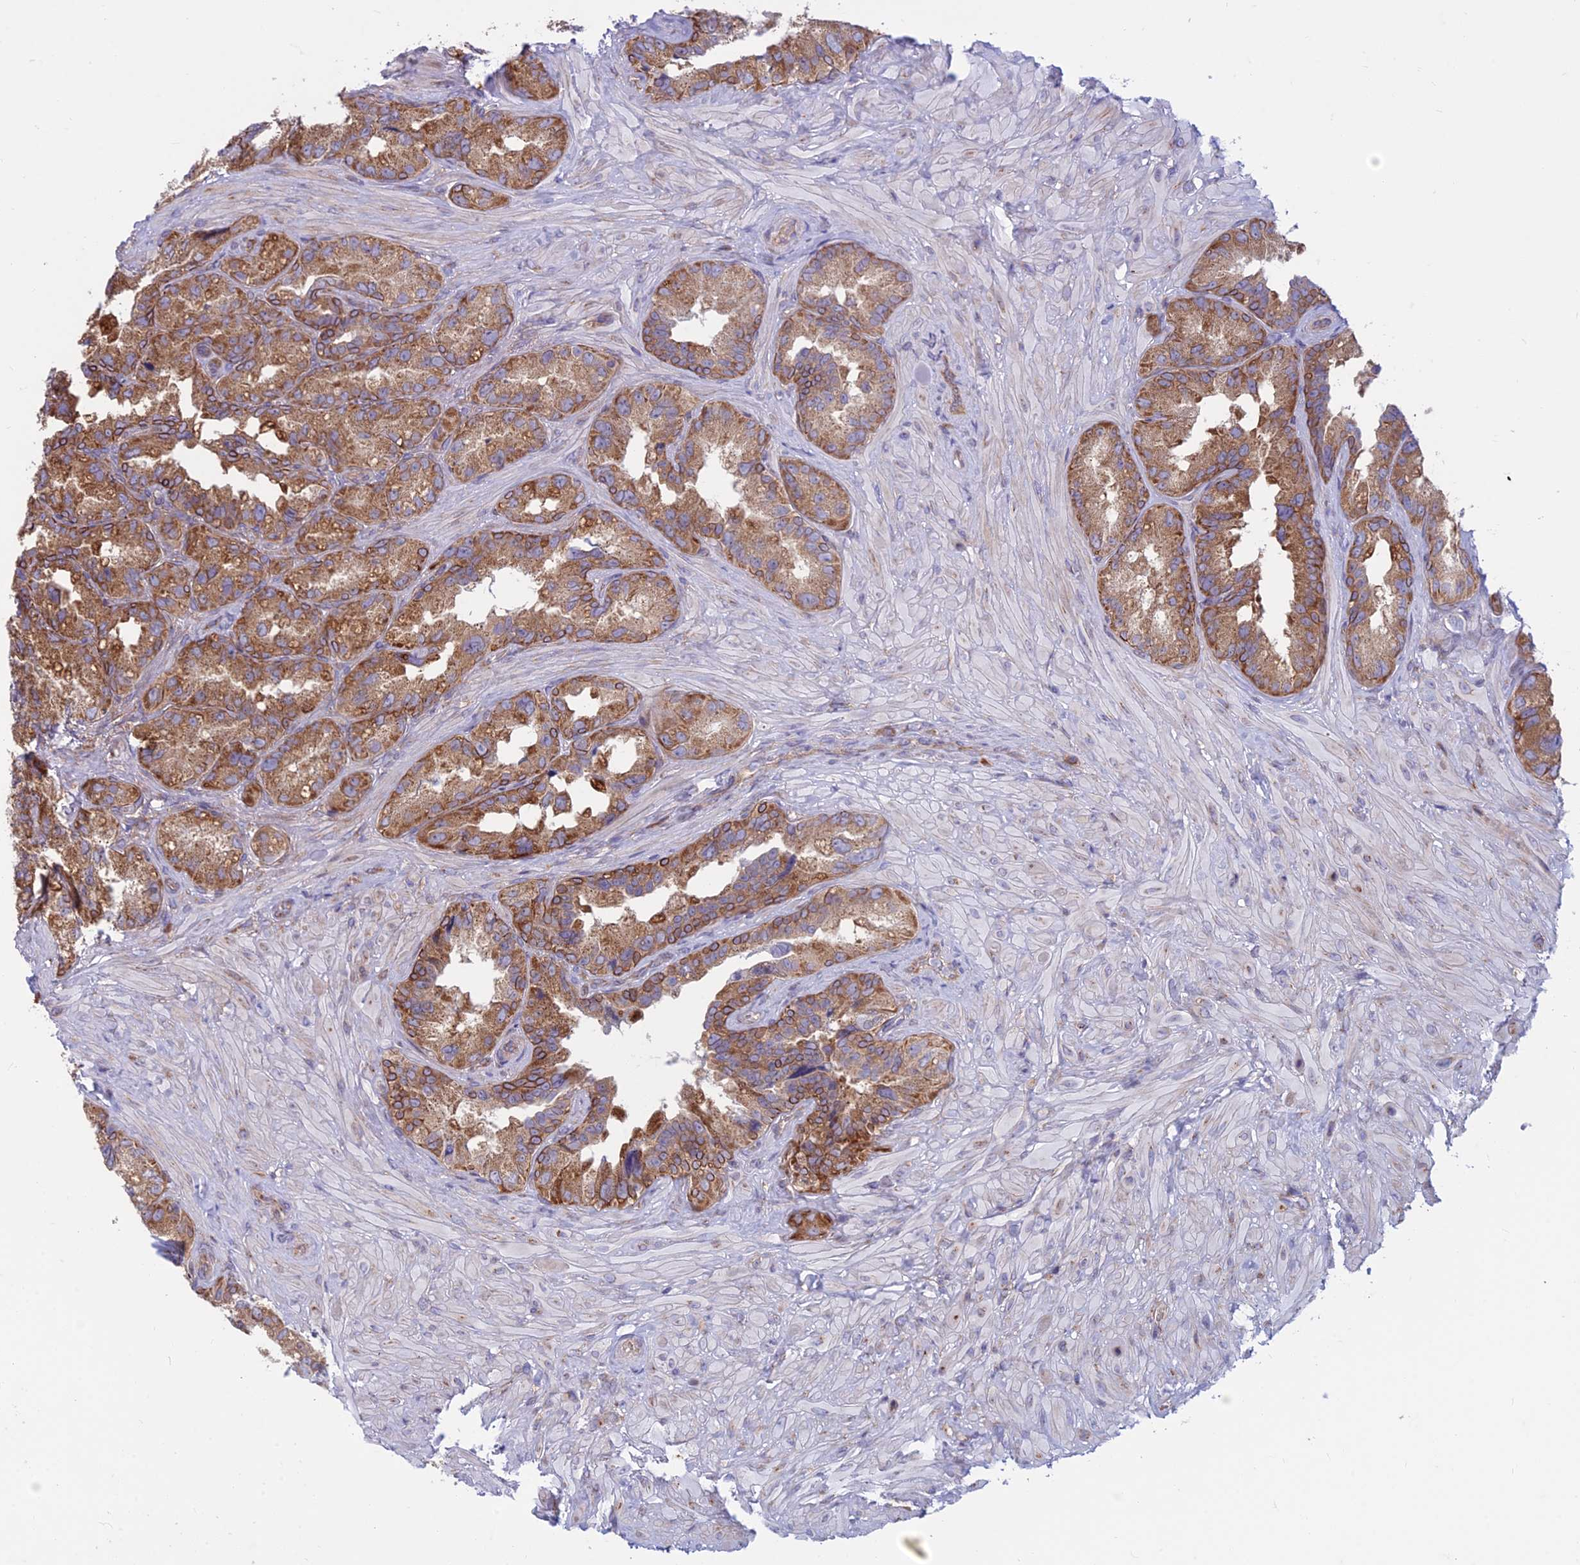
{"staining": {"intensity": "moderate", "quantity": ">75%", "location": "cytoplasmic/membranous"}, "tissue": "seminal vesicle", "cell_type": "Glandular cells", "image_type": "normal", "snomed": [{"axis": "morphology", "description": "Normal tissue, NOS"}, {"axis": "topography", "description": "Seminal veicle"}, {"axis": "topography", "description": "Peripheral nerve tissue"}], "caption": "Glandular cells demonstrate moderate cytoplasmic/membranous expression in about >75% of cells in normal seminal vesicle. (Stains: DAB (3,3'-diaminobenzidine) in brown, nuclei in blue, Microscopy: brightfield microscopy at high magnification).", "gene": "RPL17", "patient": {"sex": "male", "age": 67}}